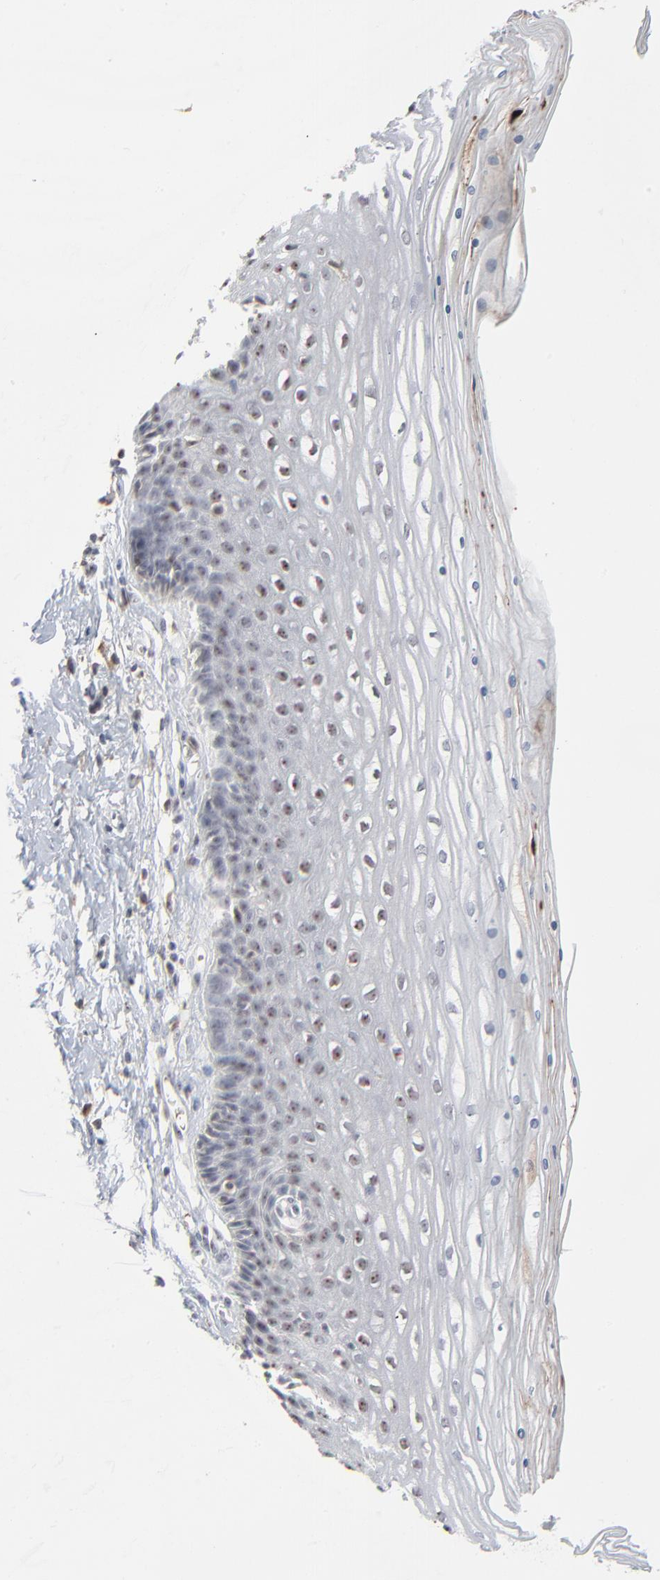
{"staining": {"intensity": "negative", "quantity": "none", "location": "none"}, "tissue": "cervix", "cell_type": "Glandular cells", "image_type": "normal", "snomed": [{"axis": "morphology", "description": "Normal tissue, NOS"}, {"axis": "topography", "description": "Cervix"}], "caption": "Glandular cells show no significant protein expression in benign cervix. Nuclei are stained in blue.", "gene": "MPHOSPH6", "patient": {"sex": "female", "age": 39}}